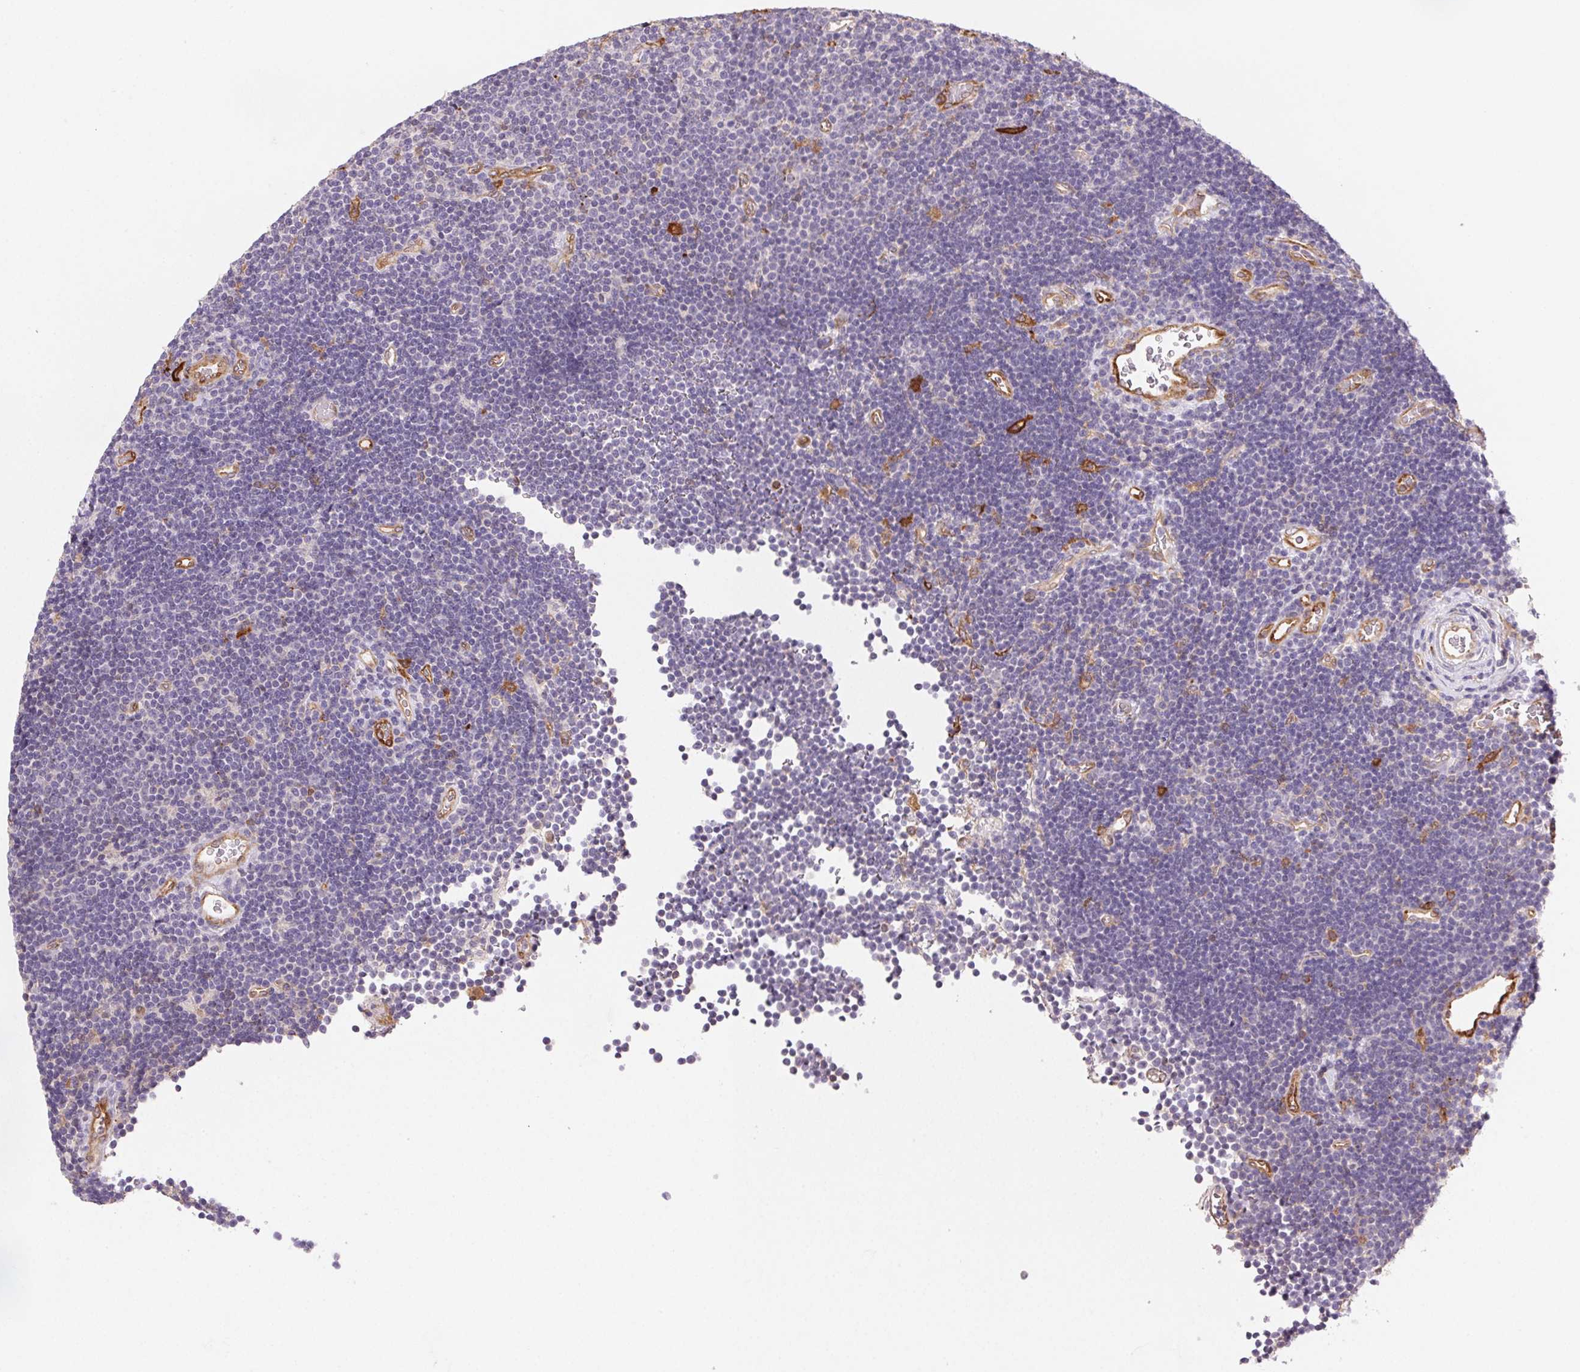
{"staining": {"intensity": "negative", "quantity": "none", "location": "none"}, "tissue": "lymphoma", "cell_type": "Tumor cells", "image_type": "cancer", "snomed": [{"axis": "morphology", "description": "Malignant lymphoma, non-Hodgkin's type, Low grade"}, {"axis": "topography", "description": "Brain"}], "caption": "IHC photomicrograph of neoplastic tissue: human low-grade malignant lymphoma, non-Hodgkin's type stained with DAB demonstrates no significant protein positivity in tumor cells.", "gene": "GBP1", "patient": {"sex": "female", "age": 66}}